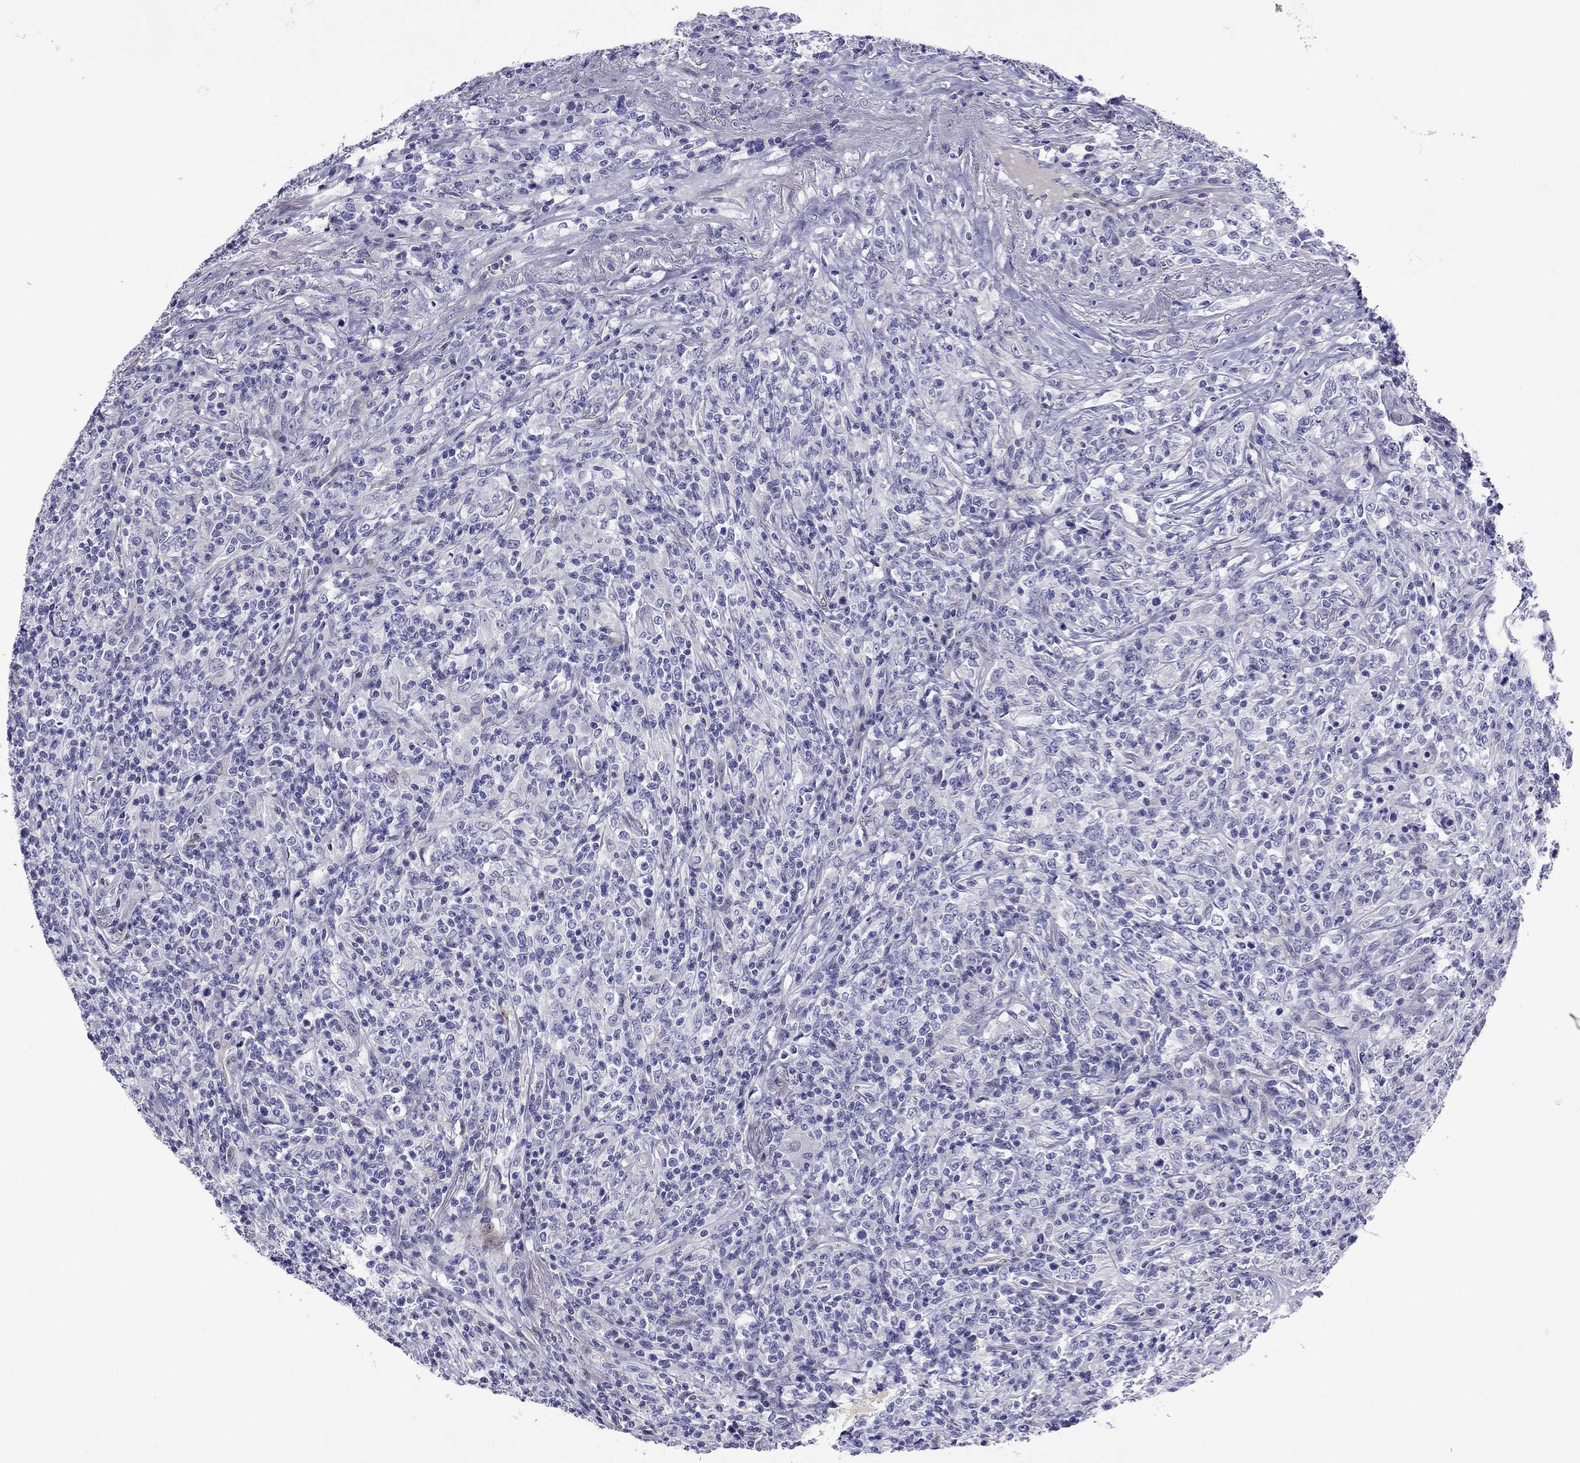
{"staining": {"intensity": "negative", "quantity": "none", "location": "none"}, "tissue": "lymphoma", "cell_type": "Tumor cells", "image_type": "cancer", "snomed": [{"axis": "morphology", "description": "Malignant lymphoma, non-Hodgkin's type, High grade"}, {"axis": "topography", "description": "Lung"}], "caption": "IHC micrograph of neoplastic tissue: human lymphoma stained with DAB (3,3'-diaminobenzidine) shows no significant protein staining in tumor cells.", "gene": "CMYA5", "patient": {"sex": "male", "age": 79}}